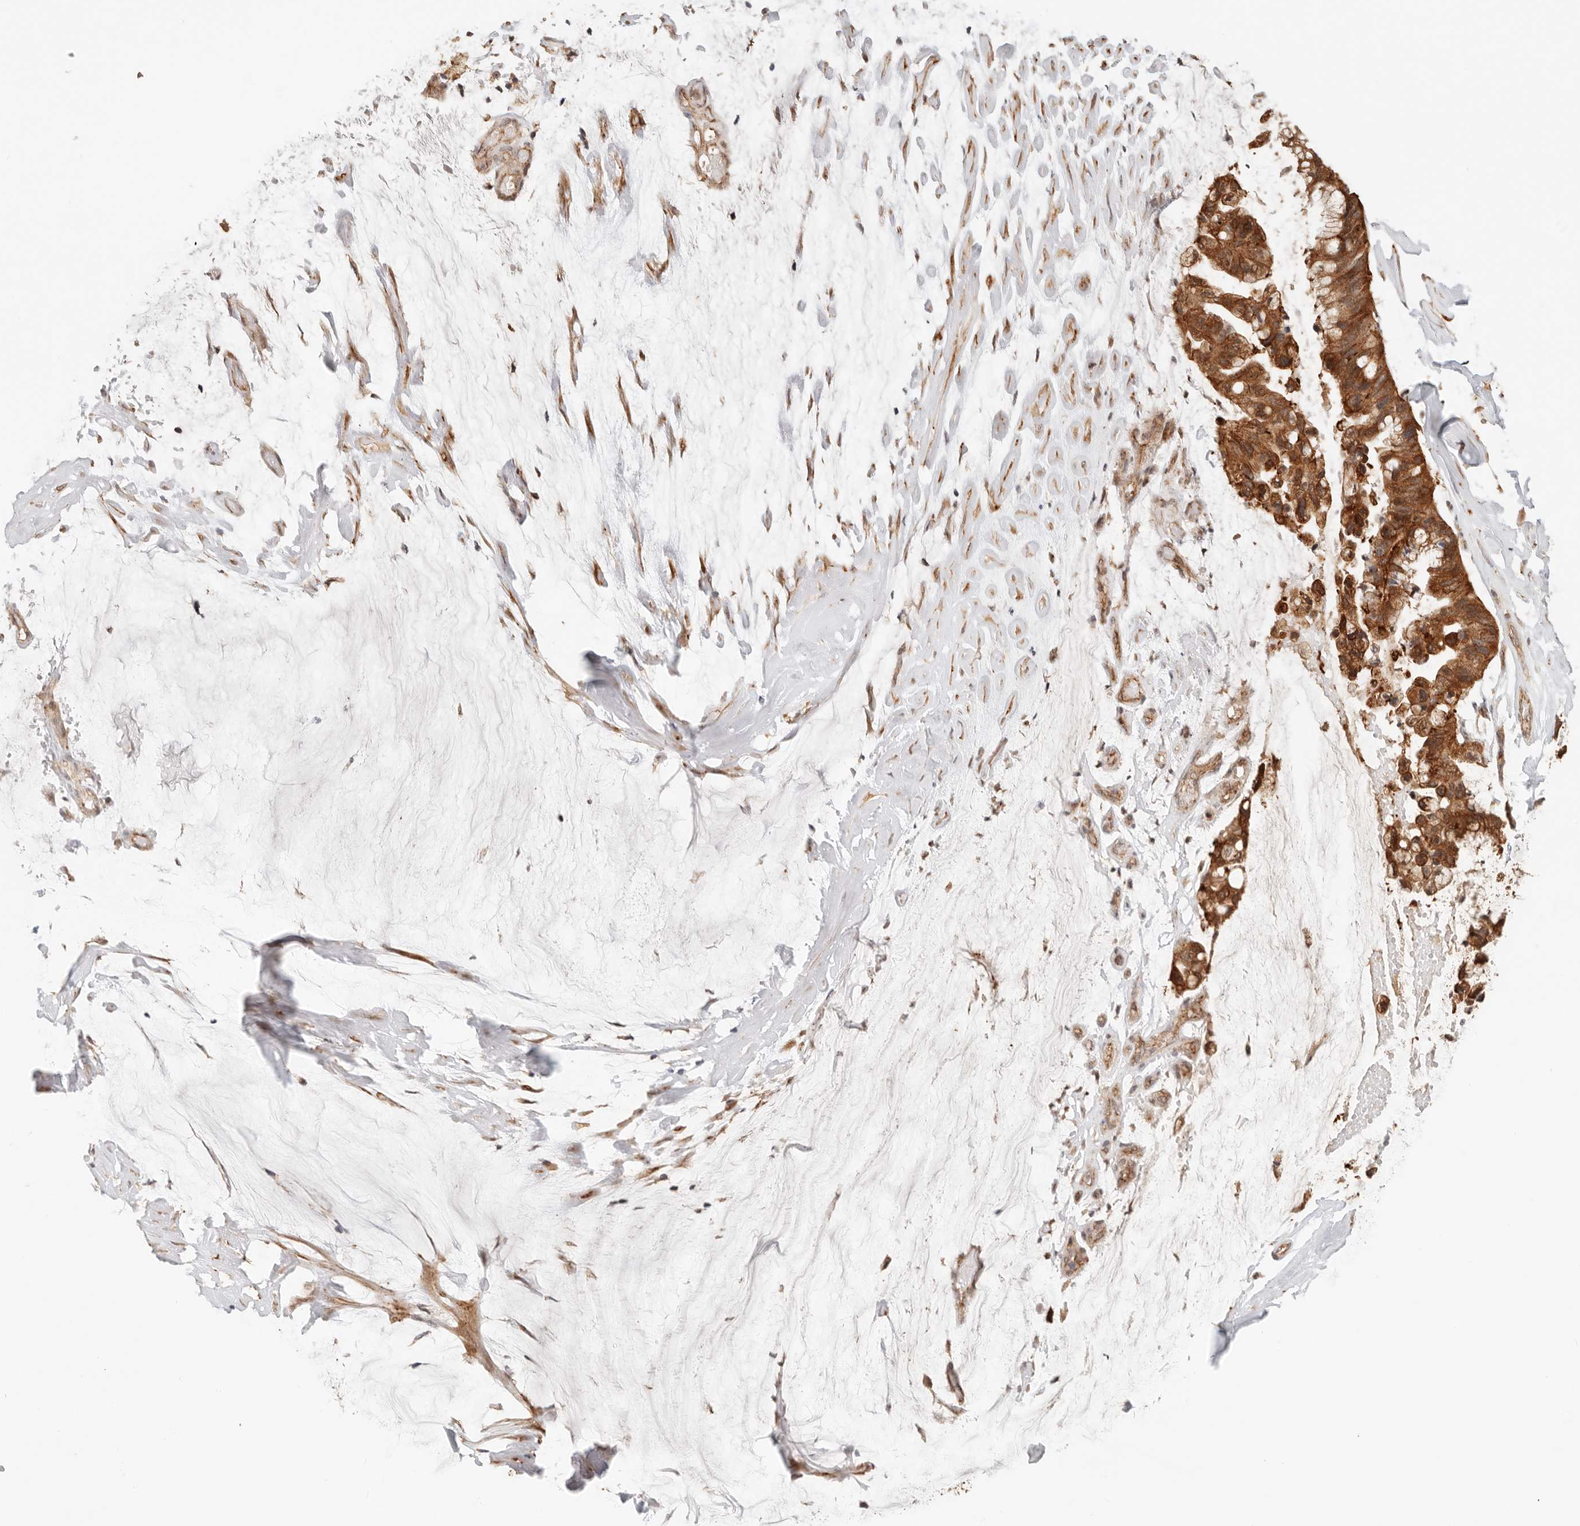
{"staining": {"intensity": "strong", "quantity": ">75%", "location": "cytoplasmic/membranous,nuclear"}, "tissue": "ovarian cancer", "cell_type": "Tumor cells", "image_type": "cancer", "snomed": [{"axis": "morphology", "description": "Cystadenocarcinoma, mucinous, NOS"}, {"axis": "topography", "description": "Ovary"}], "caption": "IHC micrograph of ovarian mucinous cystadenocarcinoma stained for a protein (brown), which demonstrates high levels of strong cytoplasmic/membranous and nuclear expression in approximately >75% of tumor cells.", "gene": "HEXD", "patient": {"sex": "female", "age": 39}}